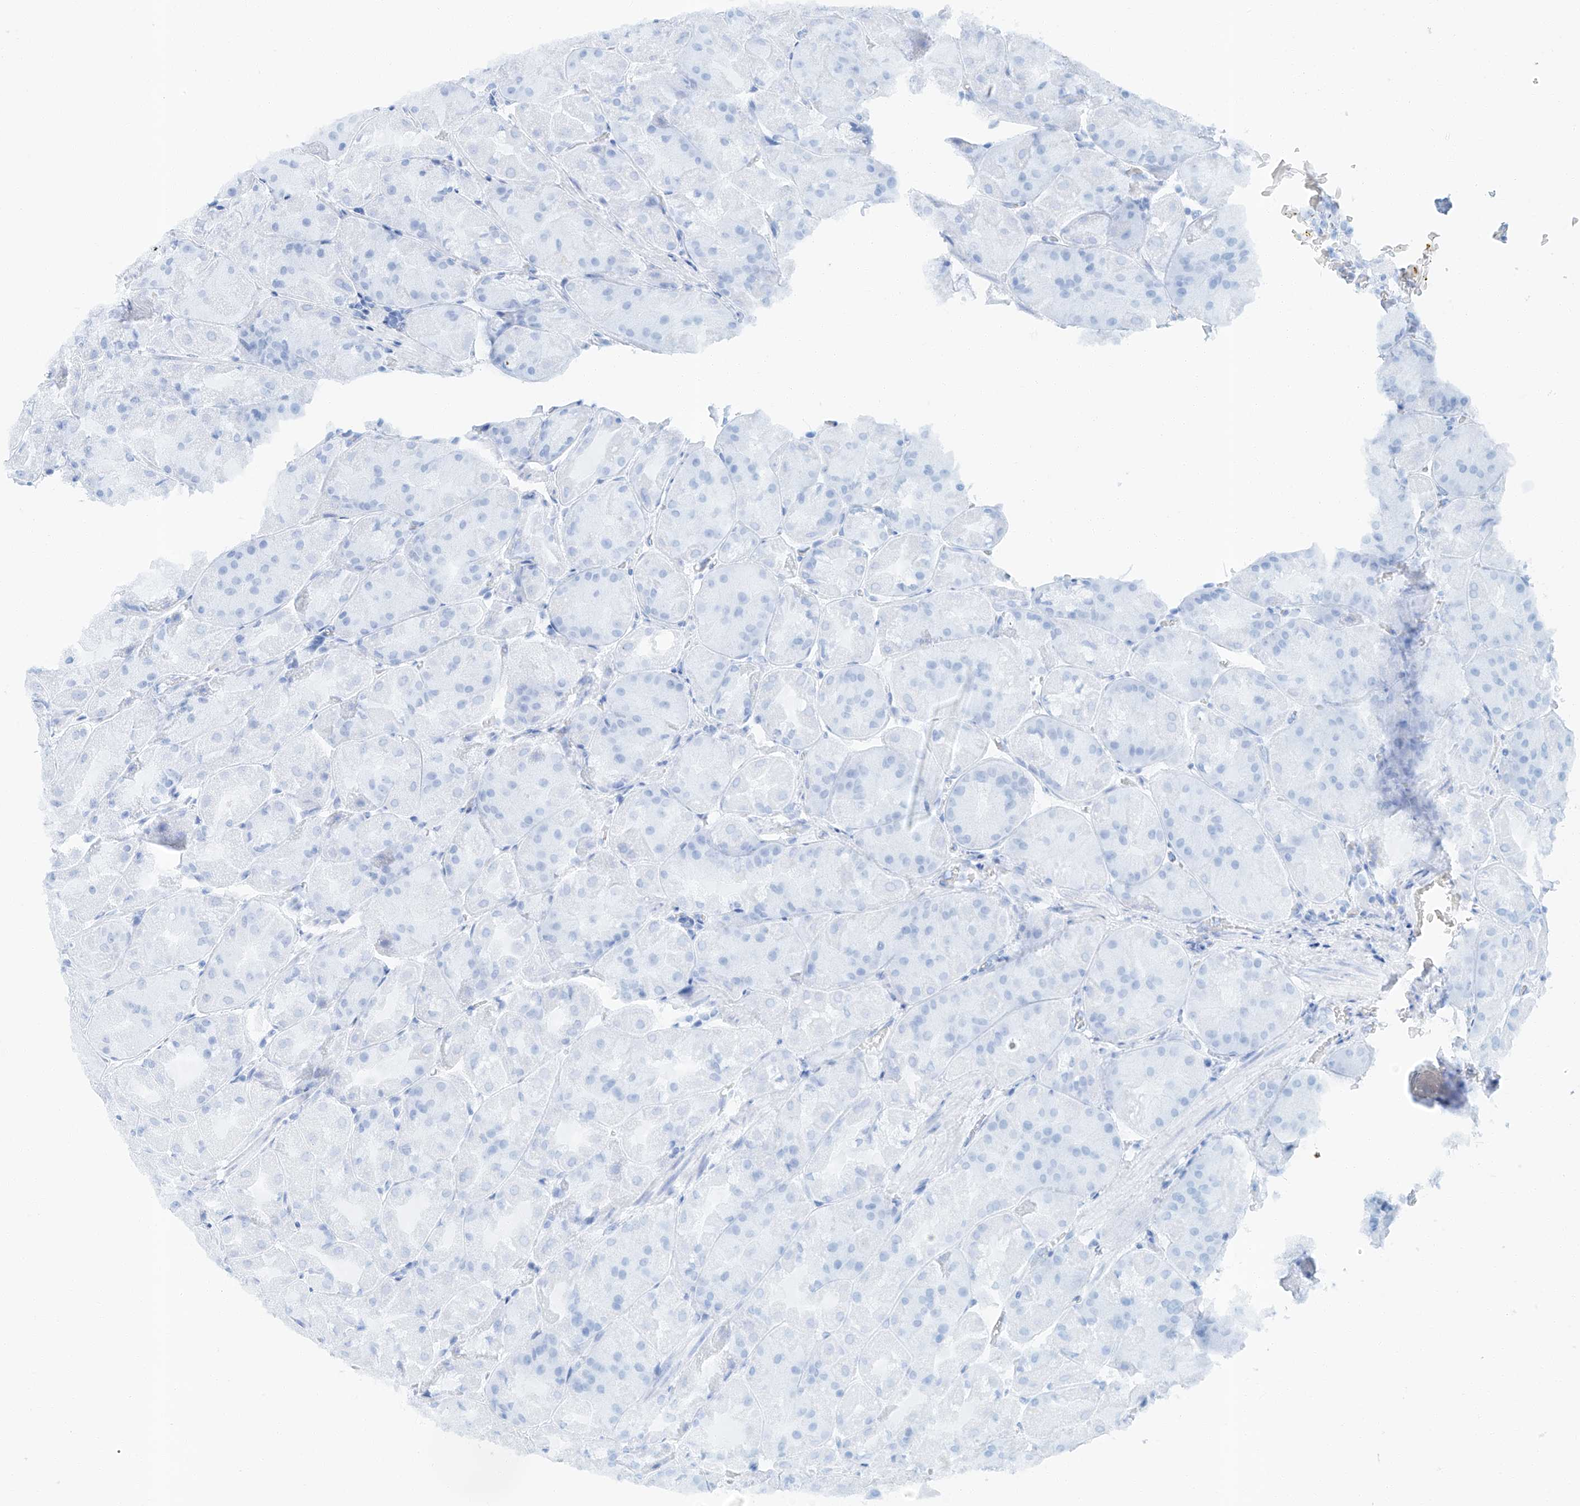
{"staining": {"intensity": "moderate", "quantity": "25%-75%", "location": "cytoplasmic/membranous"}, "tissue": "stomach", "cell_type": "Glandular cells", "image_type": "normal", "snomed": [{"axis": "morphology", "description": "Normal tissue, NOS"}, {"axis": "topography", "description": "Stomach"}], "caption": "Glandular cells display moderate cytoplasmic/membranous expression in approximately 25%-75% of cells in normal stomach. Immunohistochemistry (ihc) stains the protein of interest in brown and the nuclei are stained blue.", "gene": "STX19", "patient": {"sex": "female", "age": 61}}